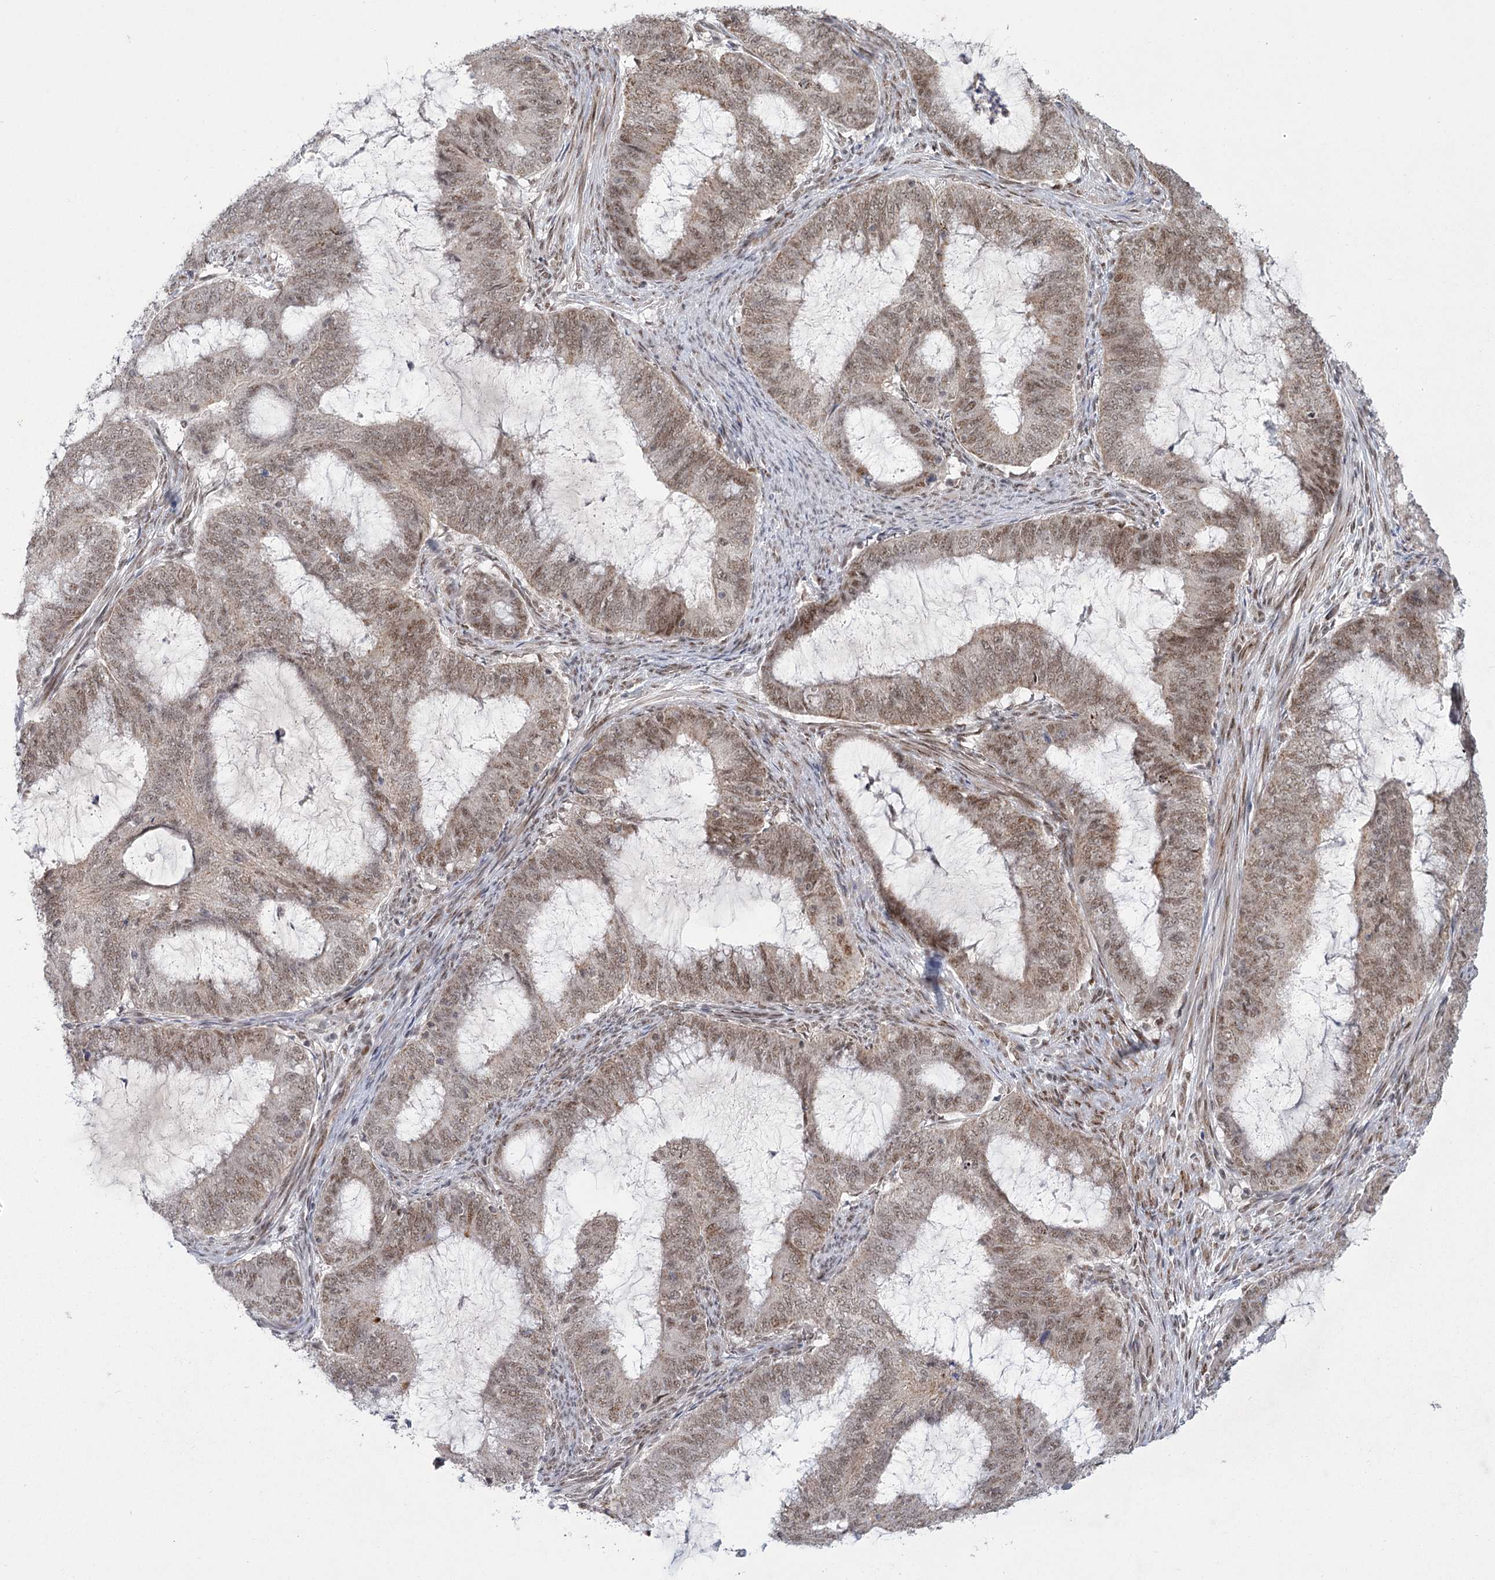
{"staining": {"intensity": "weak", "quantity": ">75%", "location": "cytoplasmic/membranous,nuclear"}, "tissue": "endometrial cancer", "cell_type": "Tumor cells", "image_type": "cancer", "snomed": [{"axis": "morphology", "description": "Adenocarcinoma, NOS"}, {"axis": "topography", "description": "Endometrium"}], "caption": "Immunohistochemical staining of endometrial cancer displays low levels of weak cytoplasmic/membranous and nuclear expression in about >75% of tumor cells.", "gene": "CIB4", "patient": {"sex": "female", "age": 51}}